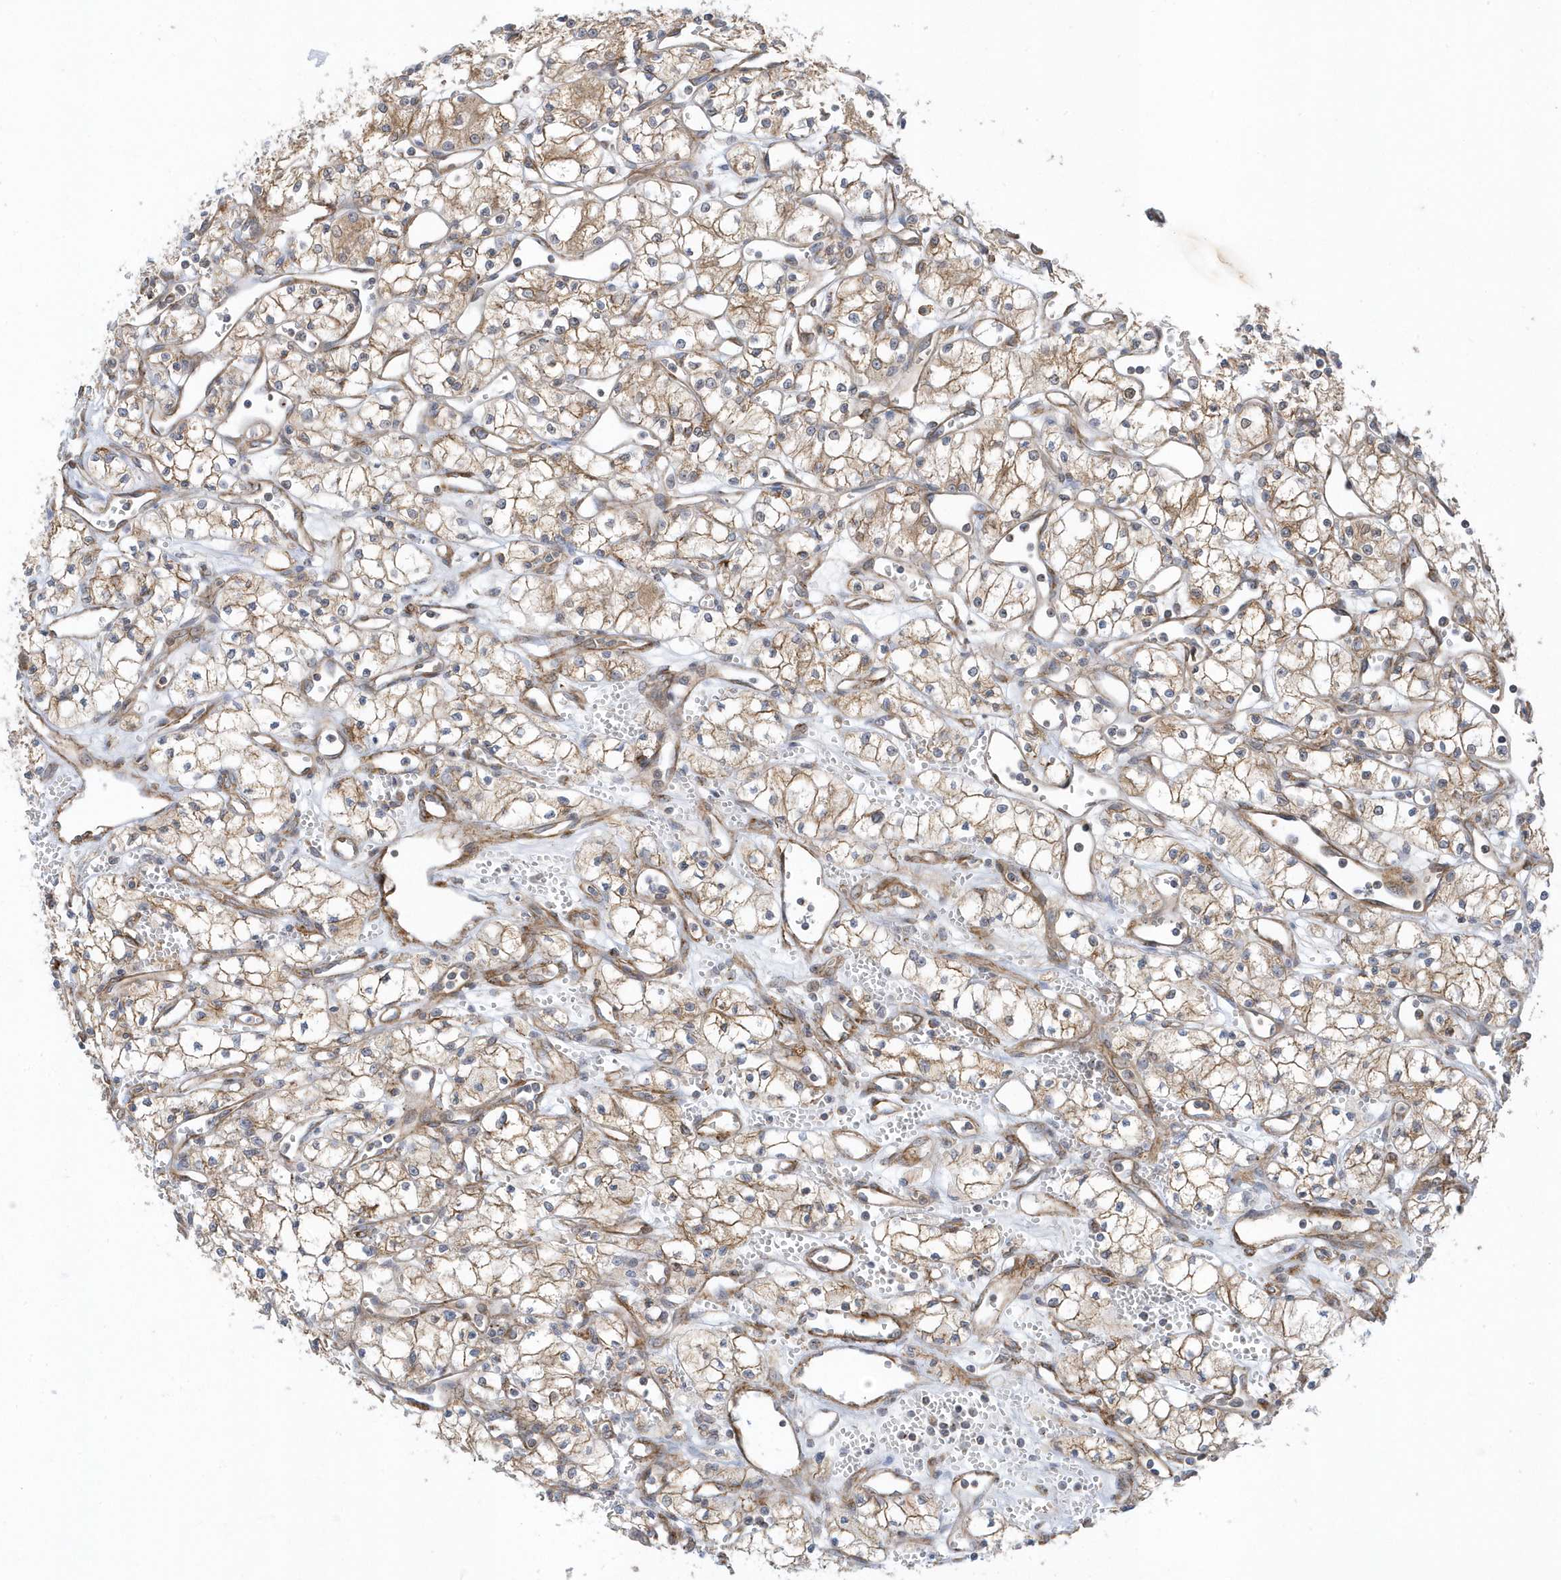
{"staining": {"intensity": "moderate", "quantity": ">75%", "location": "cytoplasmic/membranous"}, "tissue": "renal cancer", "cell_type": "Tumor cells", "image_type": "cancer", "snomed": [{"axis": "morphology", "description": "Adenocarcinoma, NOS"}, {"axis": "topography", "description": "Kidney"}], "caption": "IHC histopathology image of human renal cancer stained for a protein (brown), which demonstrates medium levels of moderate cytoplasmic/membranous expression in about >75% of tumor cells.", "gene": "HRH4", "patient": {"sex": "male", "age": 59}}